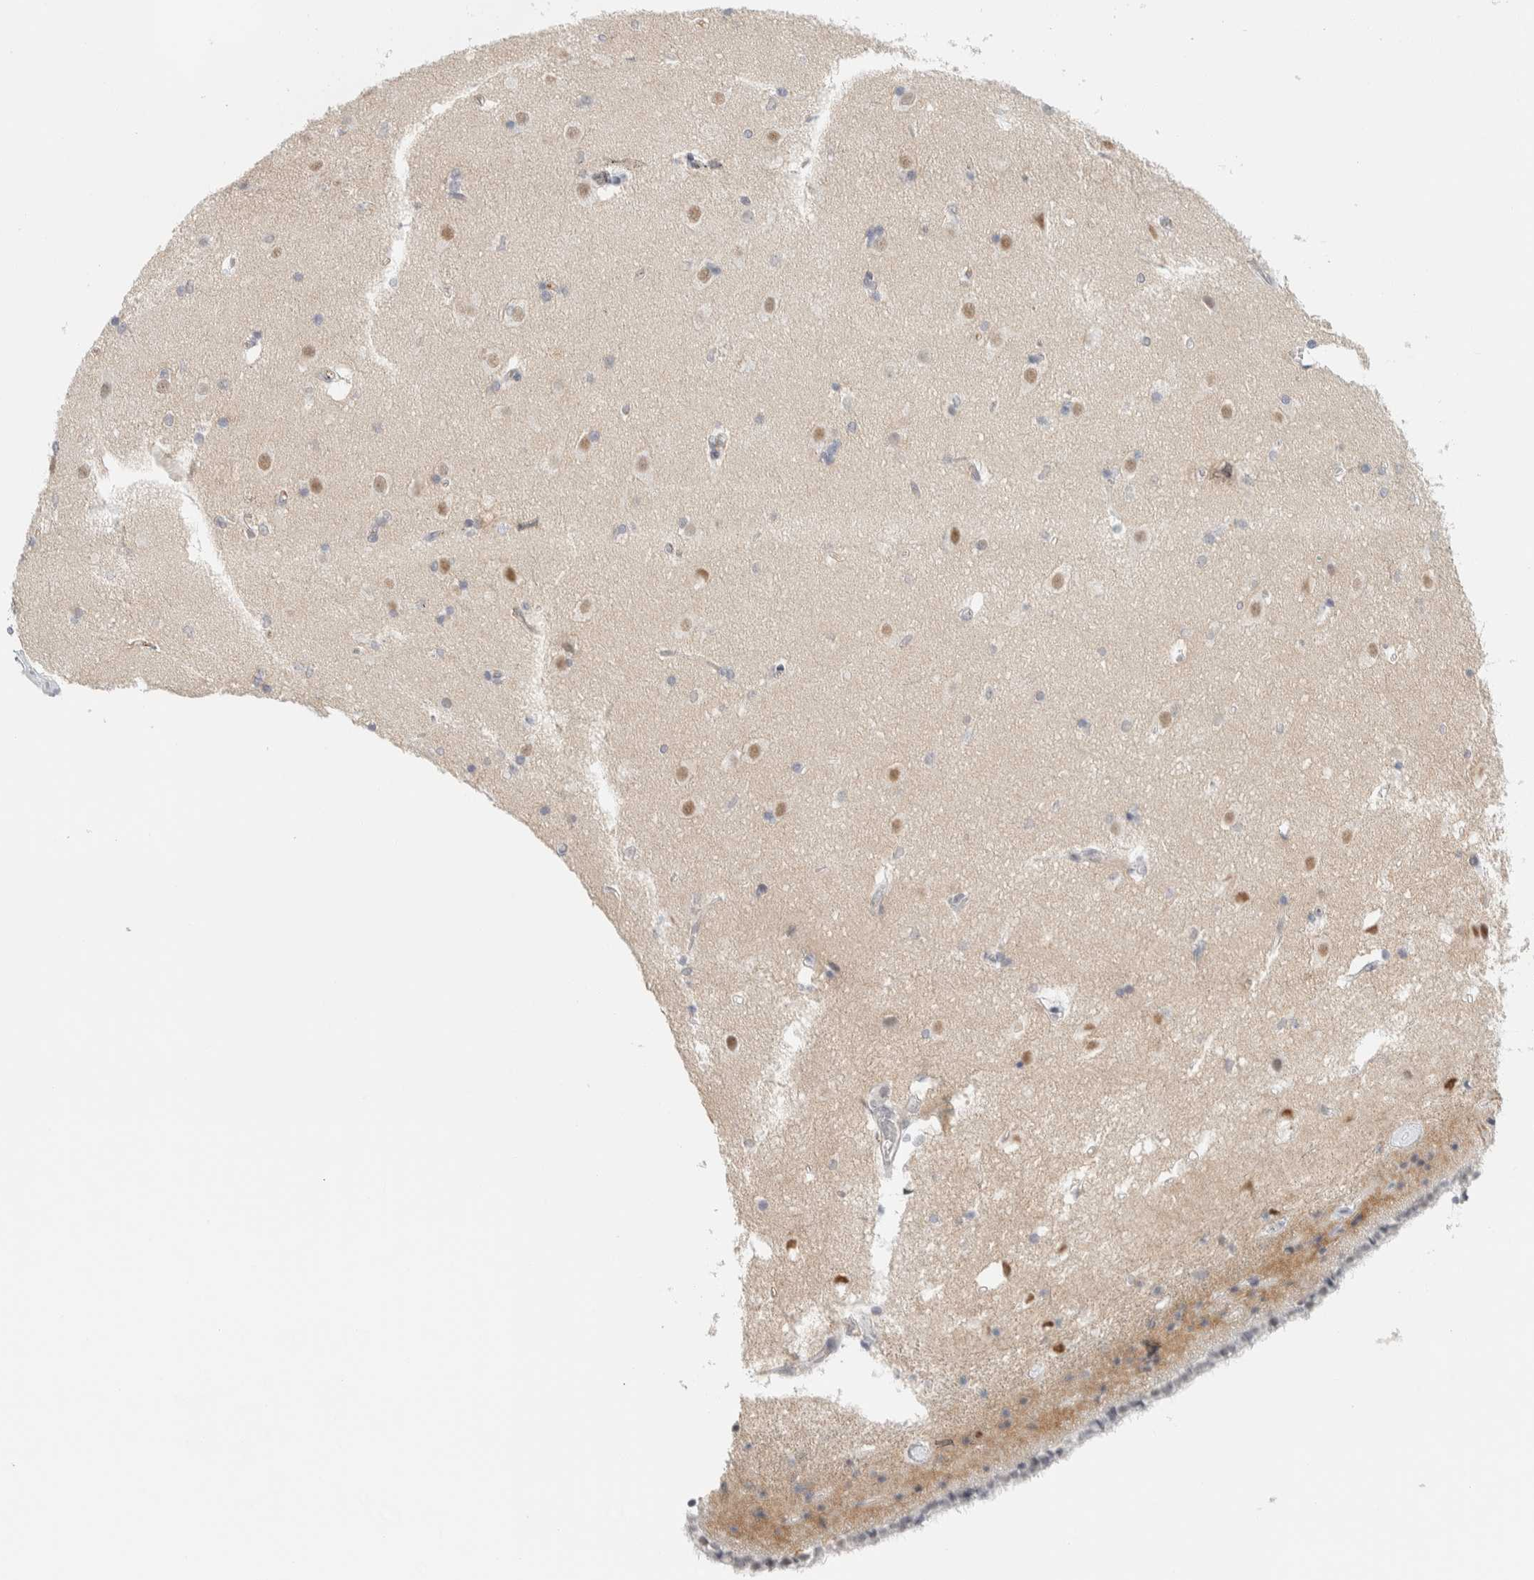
{"staining": {"intensity": "negative", "quantity": "none", "location": "none"}, "tissue": "caudate", "cell_type": "Glial cells", "image_type": "normal", "snomed": [{"axis": "morphology", "description": "Normal tissue, NOS"}, {"axis": "topography", "description": "Lateral ventricle wall"}], "caption": "DAB immunohistochemical staining of unremarkable caudate exhibits no significant staining in glial cells. The staining was performed using DAB (3,3'-diaminobenzidine) to visualize the protein expression in brown, while the nuclei were stained in blue with hematoxylin (Magnification: 20x).", "gene": "CDH17", "patient": {"sex": "female", "age": 19}}